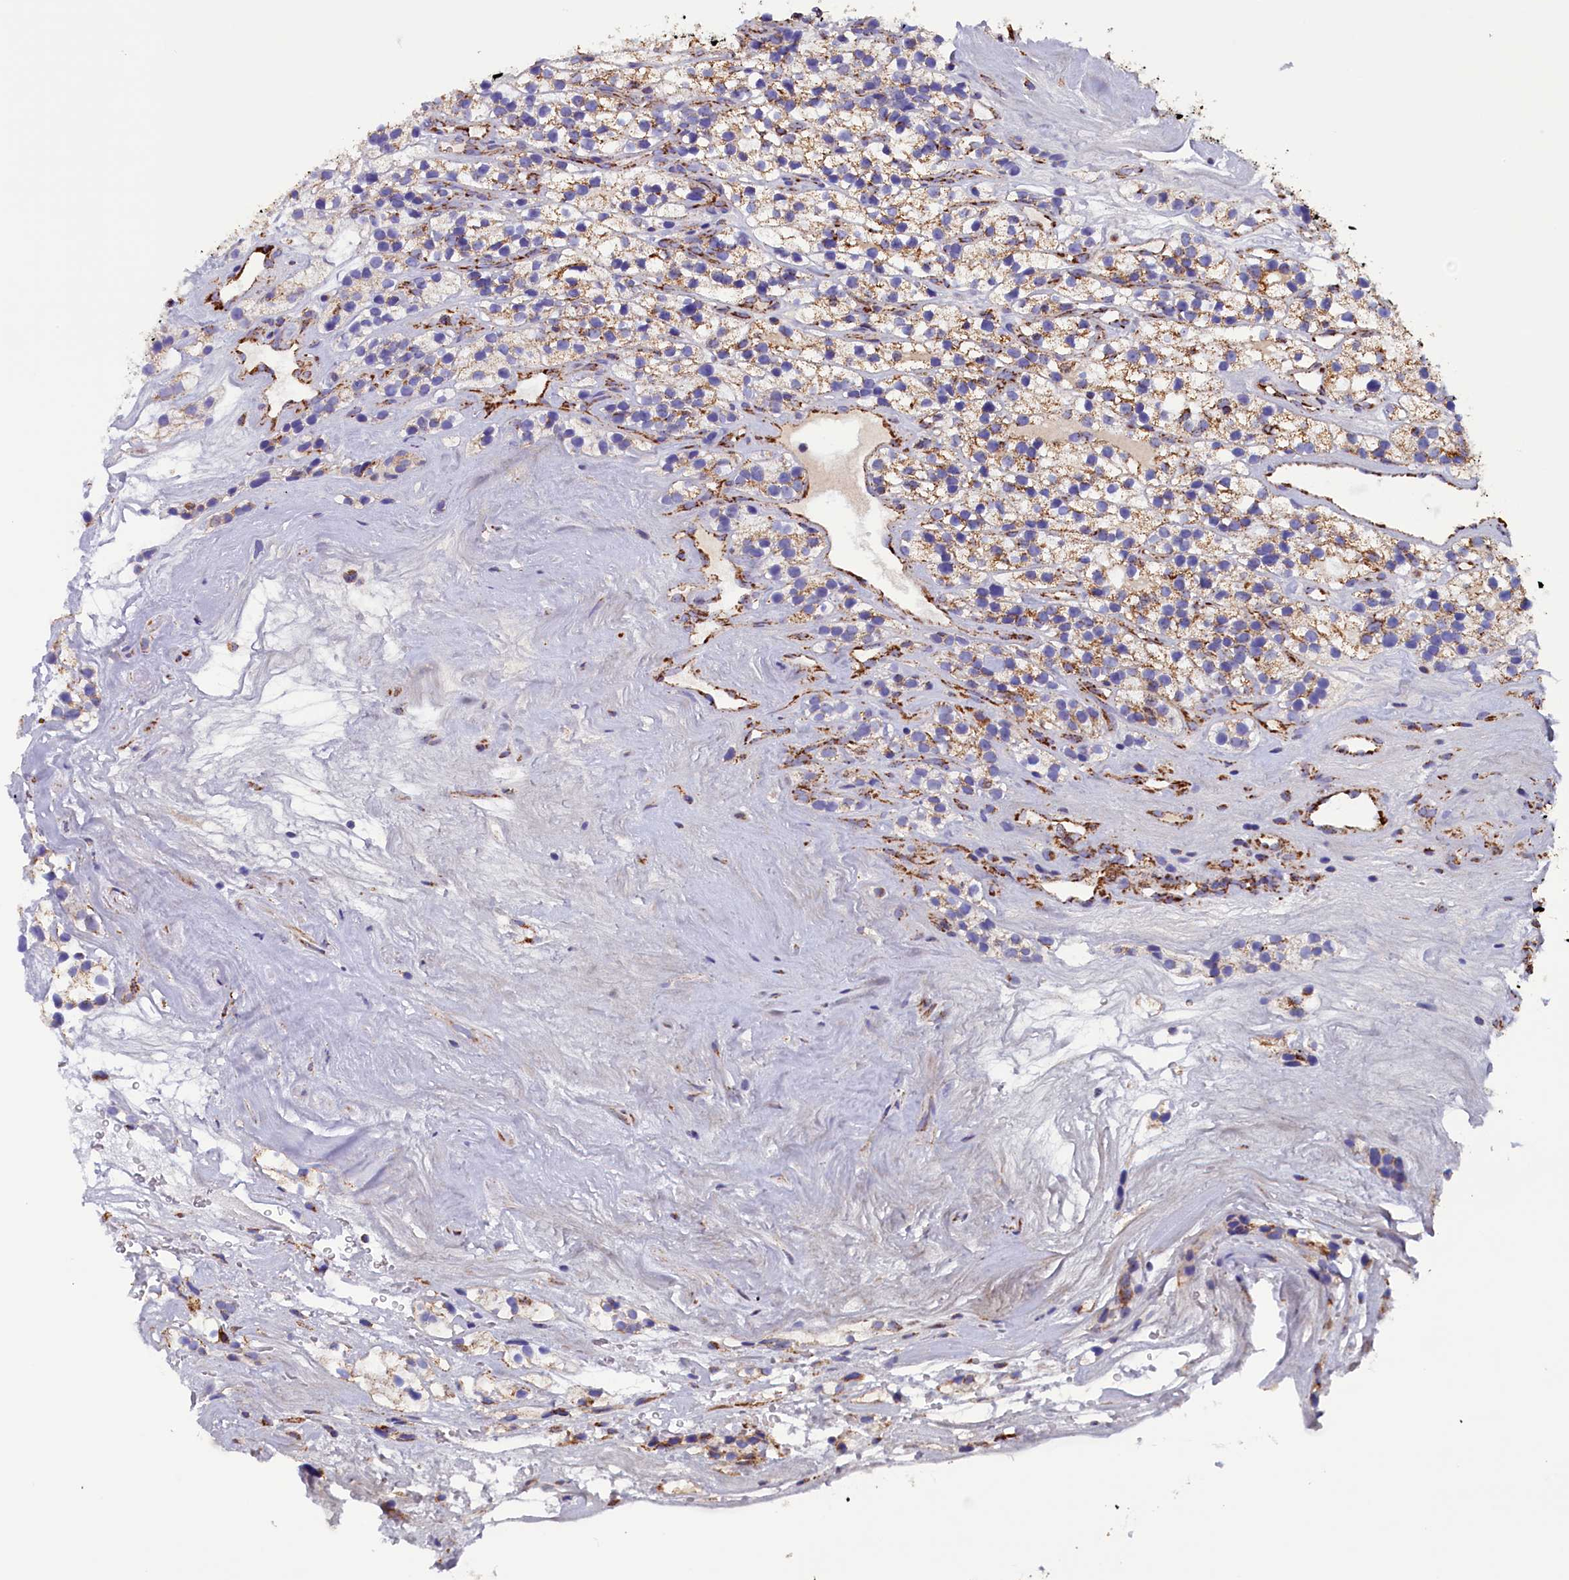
{"staining": {"intensity": "weak", "quantity": ">75%", "location": "cytoplasmic/membranous"}, "tissue": "renal cancer", "cell_type": "Tumor cells", "image_type": "cancer", "snomed": [{"axis": "morphology", "description": "Adenocarcinoma, NOS"}, {"axis": "topography", "description": "Kidney"}], "caption": "DAB (3,3'-diaminobenzidine) immunohistochemical staining of human renal adenocarcinoma shows weak cytoplasmic/membranous protein staining in approximately >75% of tumor cells.", "gene": "SLC39A3", "patient": {"sex": "female", "age": 57}}